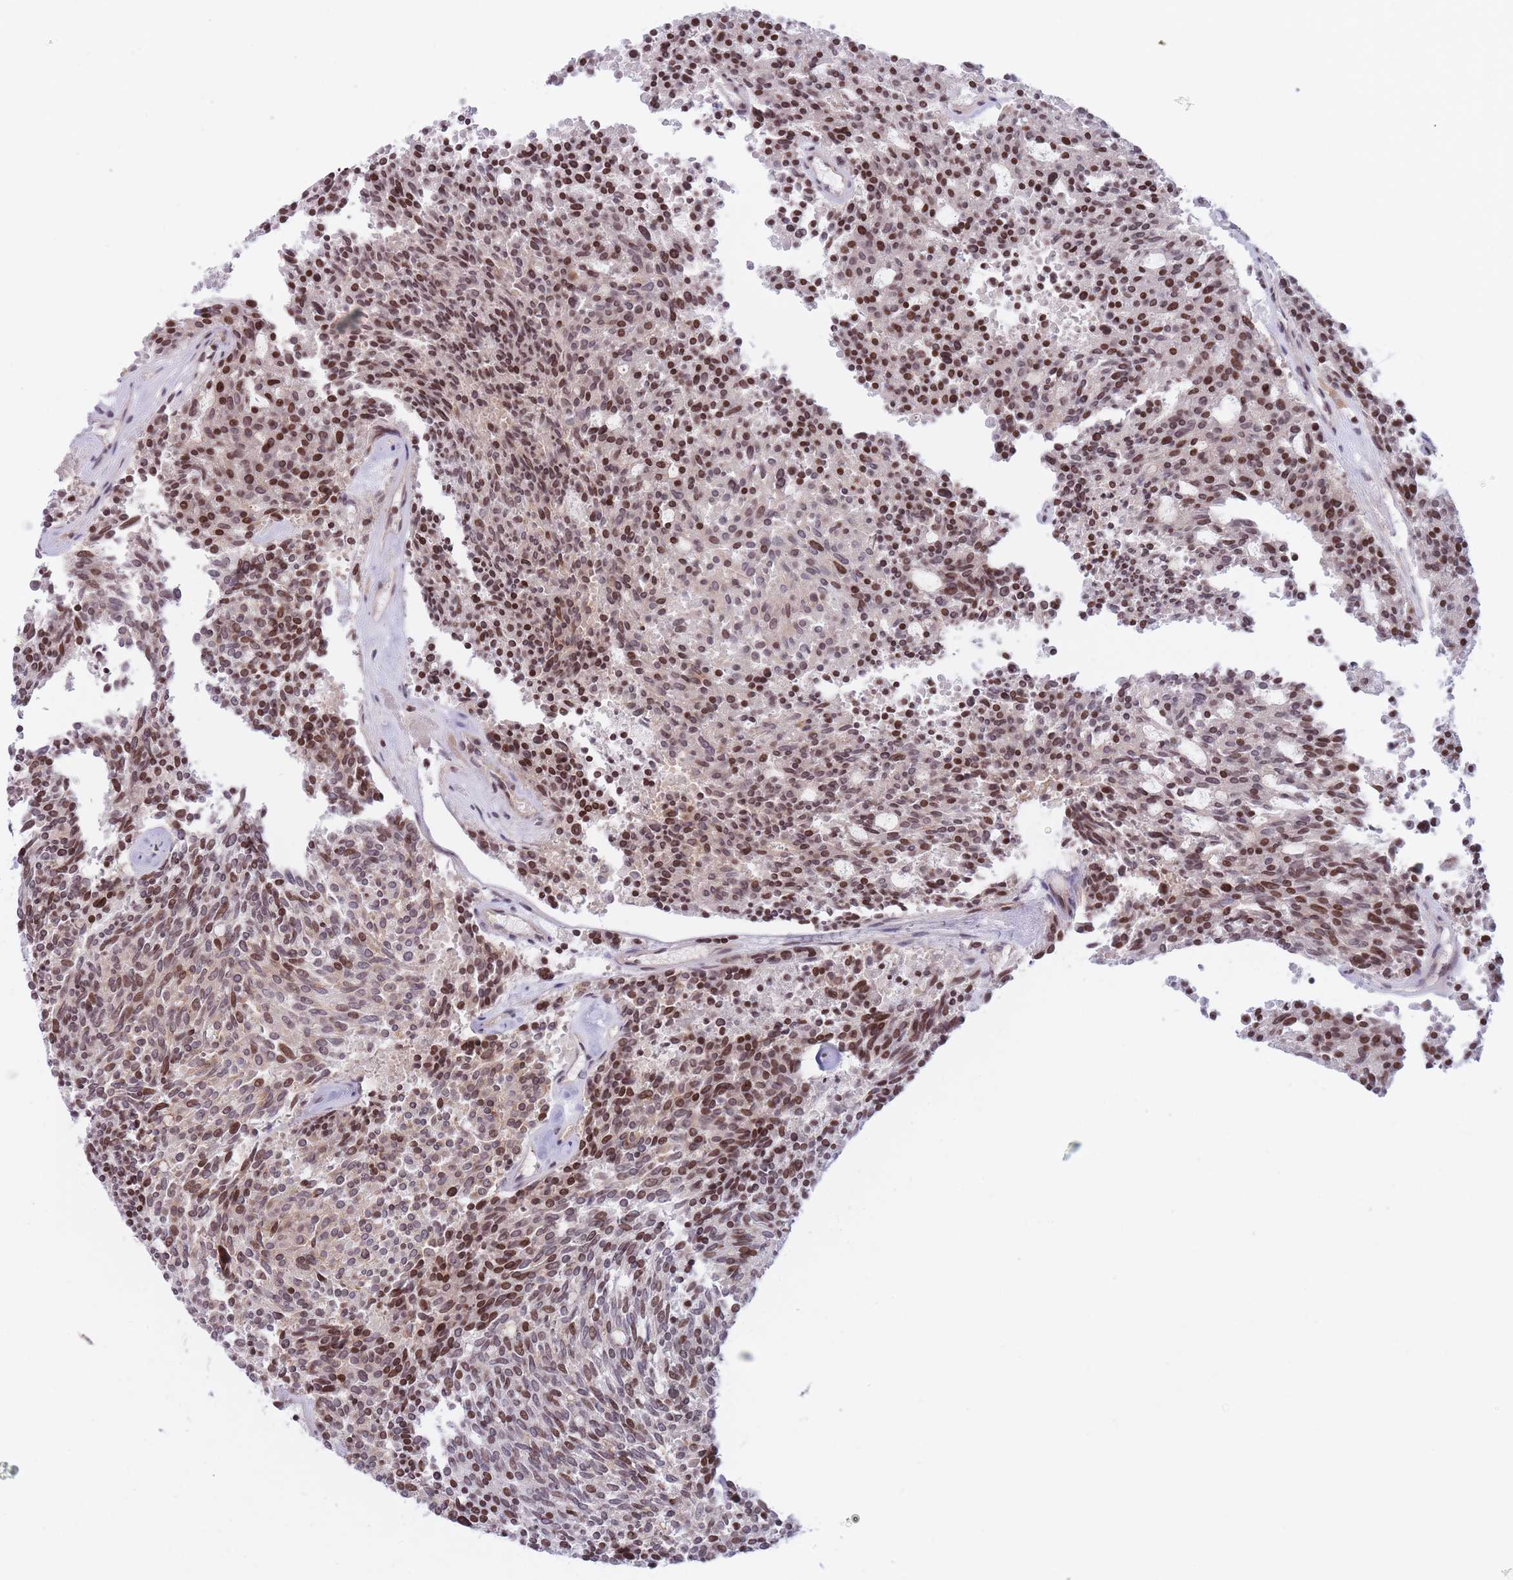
{"staining": {"intensity": "moderate", "quantity": ">75%", "location": "nuclear"}, "tissue": "carcinoid", "cell_type": "Tumor cells", "image_type": "cancer", "snomed": [{"axis": "morphology", "description": "Carcinoid, malignant, NOS"}, {"axis": "topography", "description": "Pancreas"}], "caption": "Immunohistochemical staining of carcinoid displays moderate nuclear protein staining in approximately >75% of tumor cells. (DAB (3,3'-diaminobenzidine) = brown stain, brightfield microscopy at high magnification).", "gene": "SLC35F5", "patient": {"sex": "female", "age": 54}}